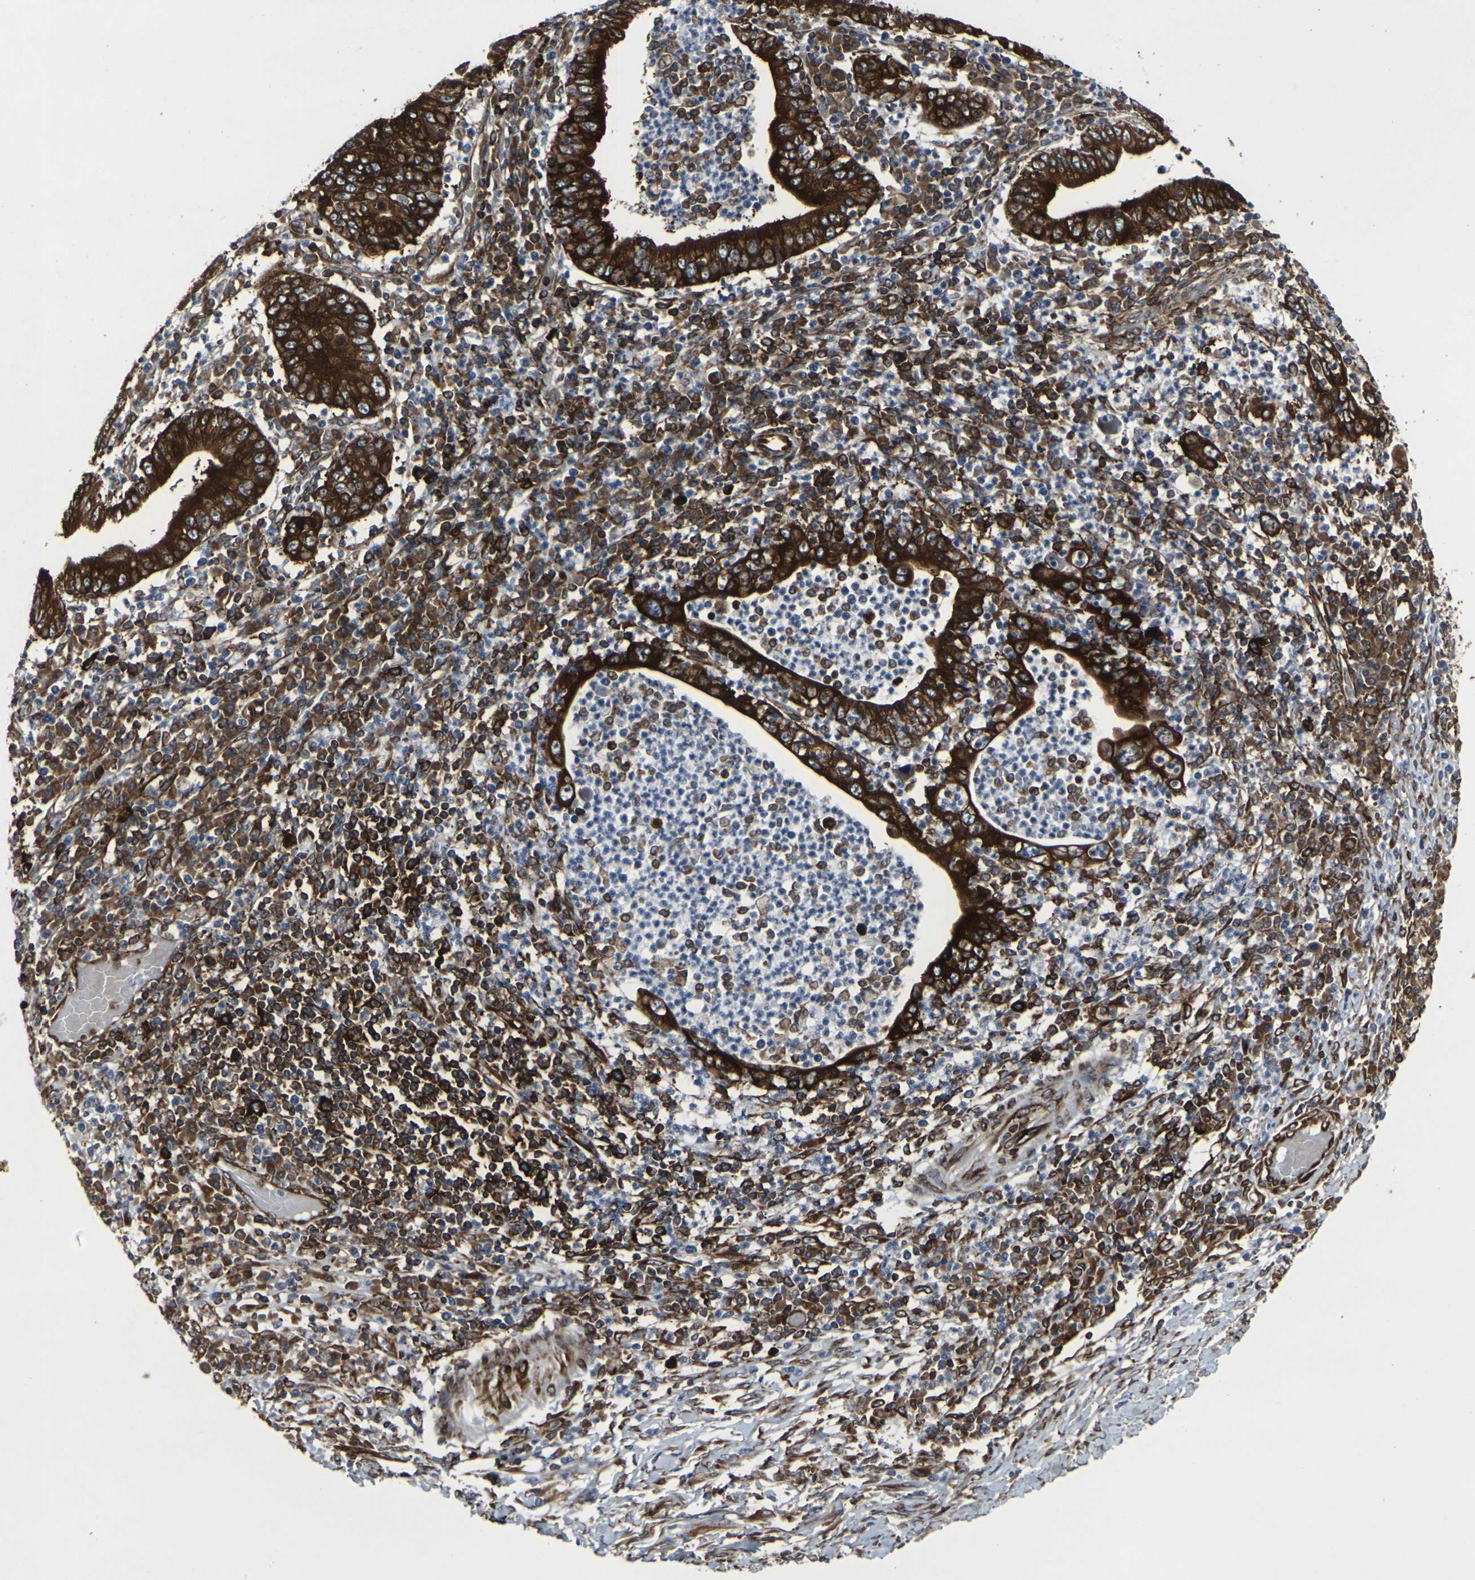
{"staining": {"intensity": "strong", "quantity": ">75%", "location": "cytoplasmic/membranous"}, "tissue": "stomach cancer", "cell_type": "Tumor cells", "image_type": "cancer", "snomed": [{"axis": "morphology", "description": "Normal tissue, NOS"}, {"axis": "morphology", "description": "Adenocarcinoma, NOS"}, {"axis": "topography", "description": "Esophagus"}, {"axis": "topography", "description": "Stomach, upper"}, {"axis": "topography", "description": "Peripheral nerve tissue"}], "caption": "Brown immunohistochemical staining in human stomach adenocarcinoma exhibits strong cytoplasmic/membranous expression in about >75% of tumor cells. (DAB IHC with brightfield microscopy, high magnification).", "gene": "MARCHF2", "patient": {"sex": "male", "age": 62}}